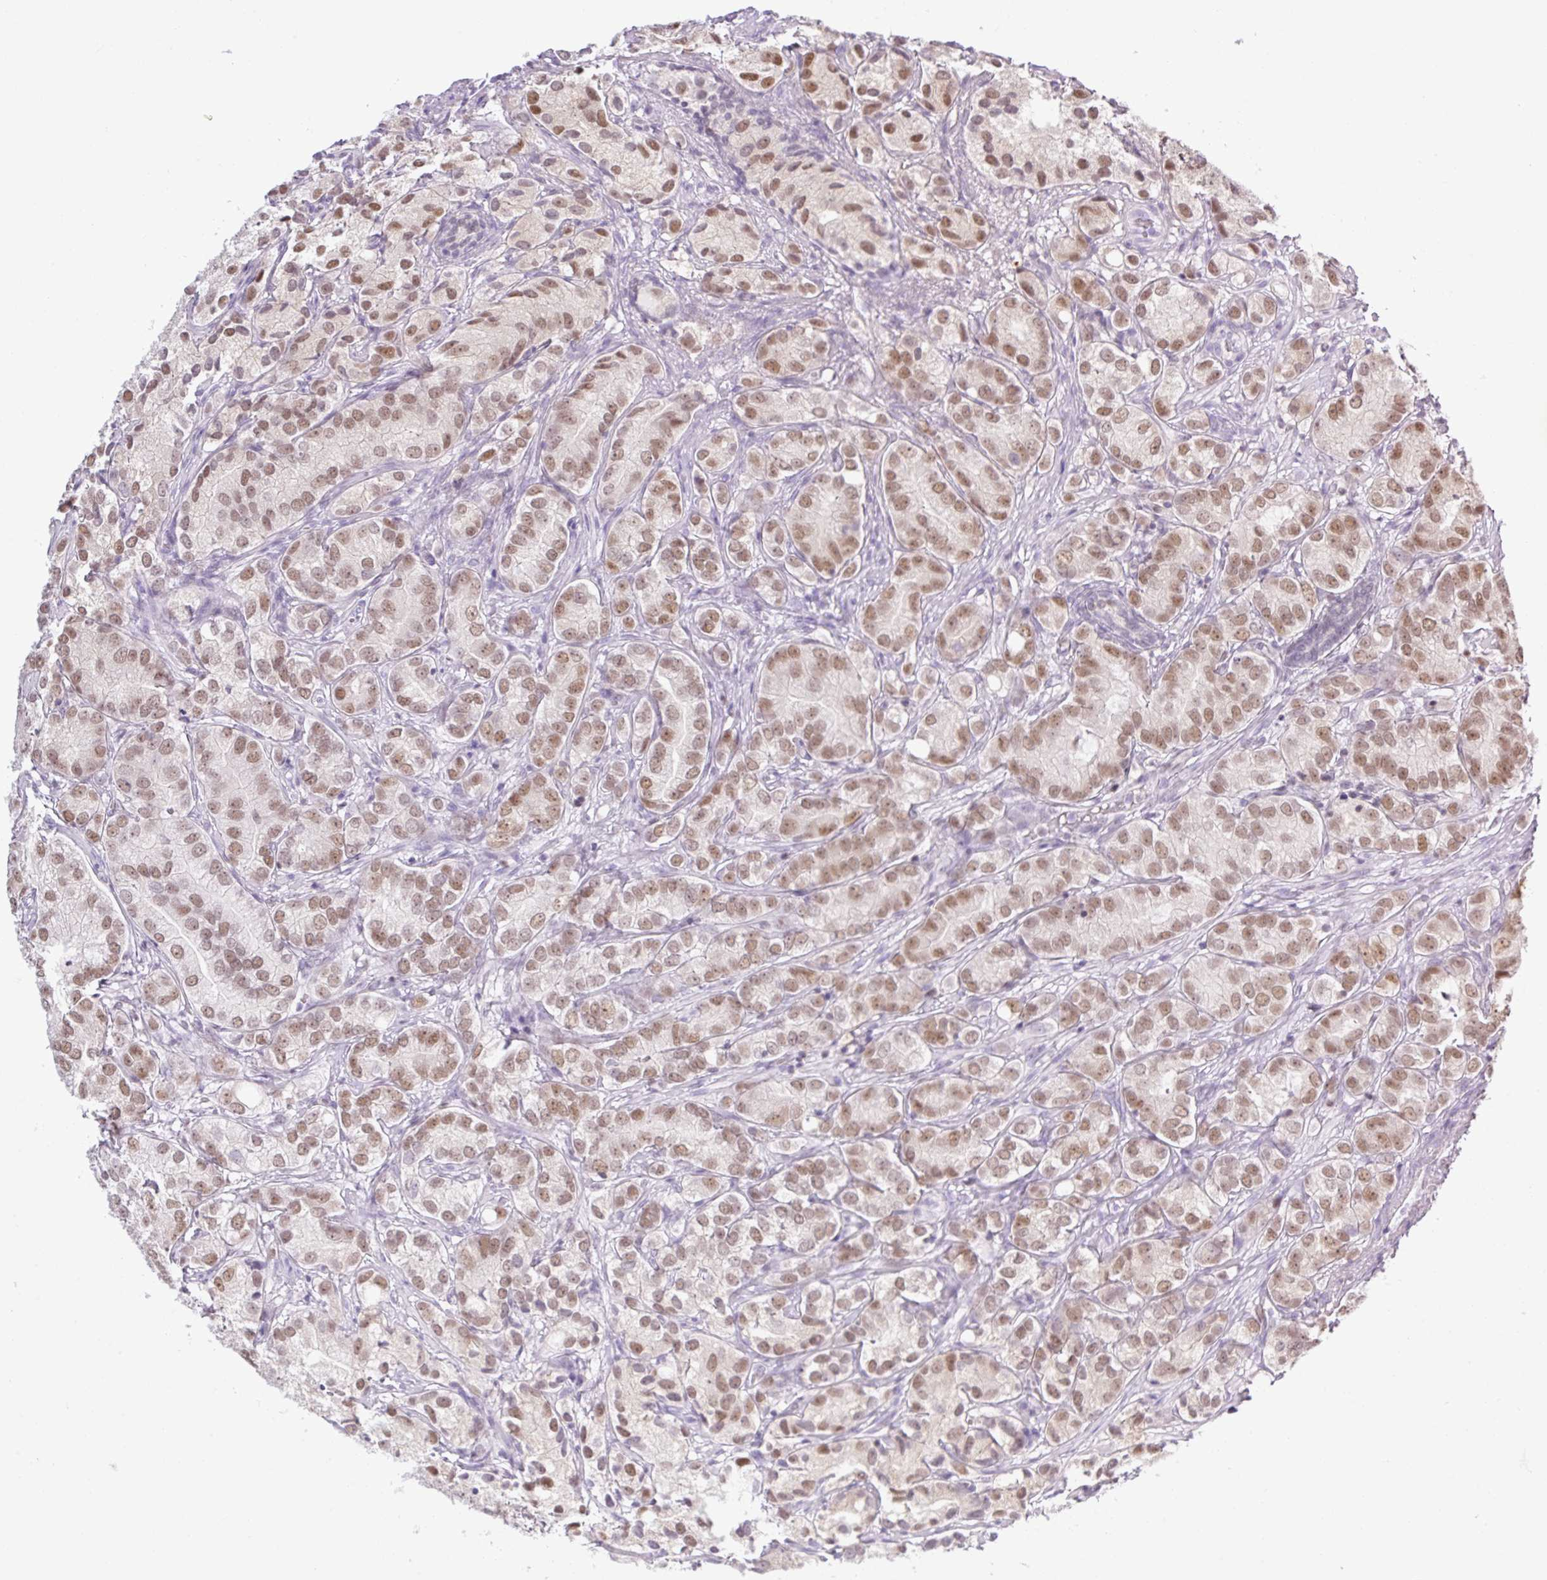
{"staining": {"intensity": "moderate", "quantity": ">75%", "location": "nuclear"}, "tissue": "prostate cancer", "cell_type": "Tumor cells", "image_type": "cancer", "snomed": [{"axis": "morphology", "description": "Adenocarcinoma, High grade"}, {"axis": "topography", "description": "Prostate"}], "caption": "DAB (3,3'-diaminobenzidine) immunohistochemical staining of prostate cancer shows moderate nuclear protein expression in approximately >75% of tumor cells. (DAB (3,3'-diaminobenzidine) IHC, brown staining for protein, blue staining for nuclei).", "gene": "TLE3", "patient": {"sex": "male", "age": 82}}